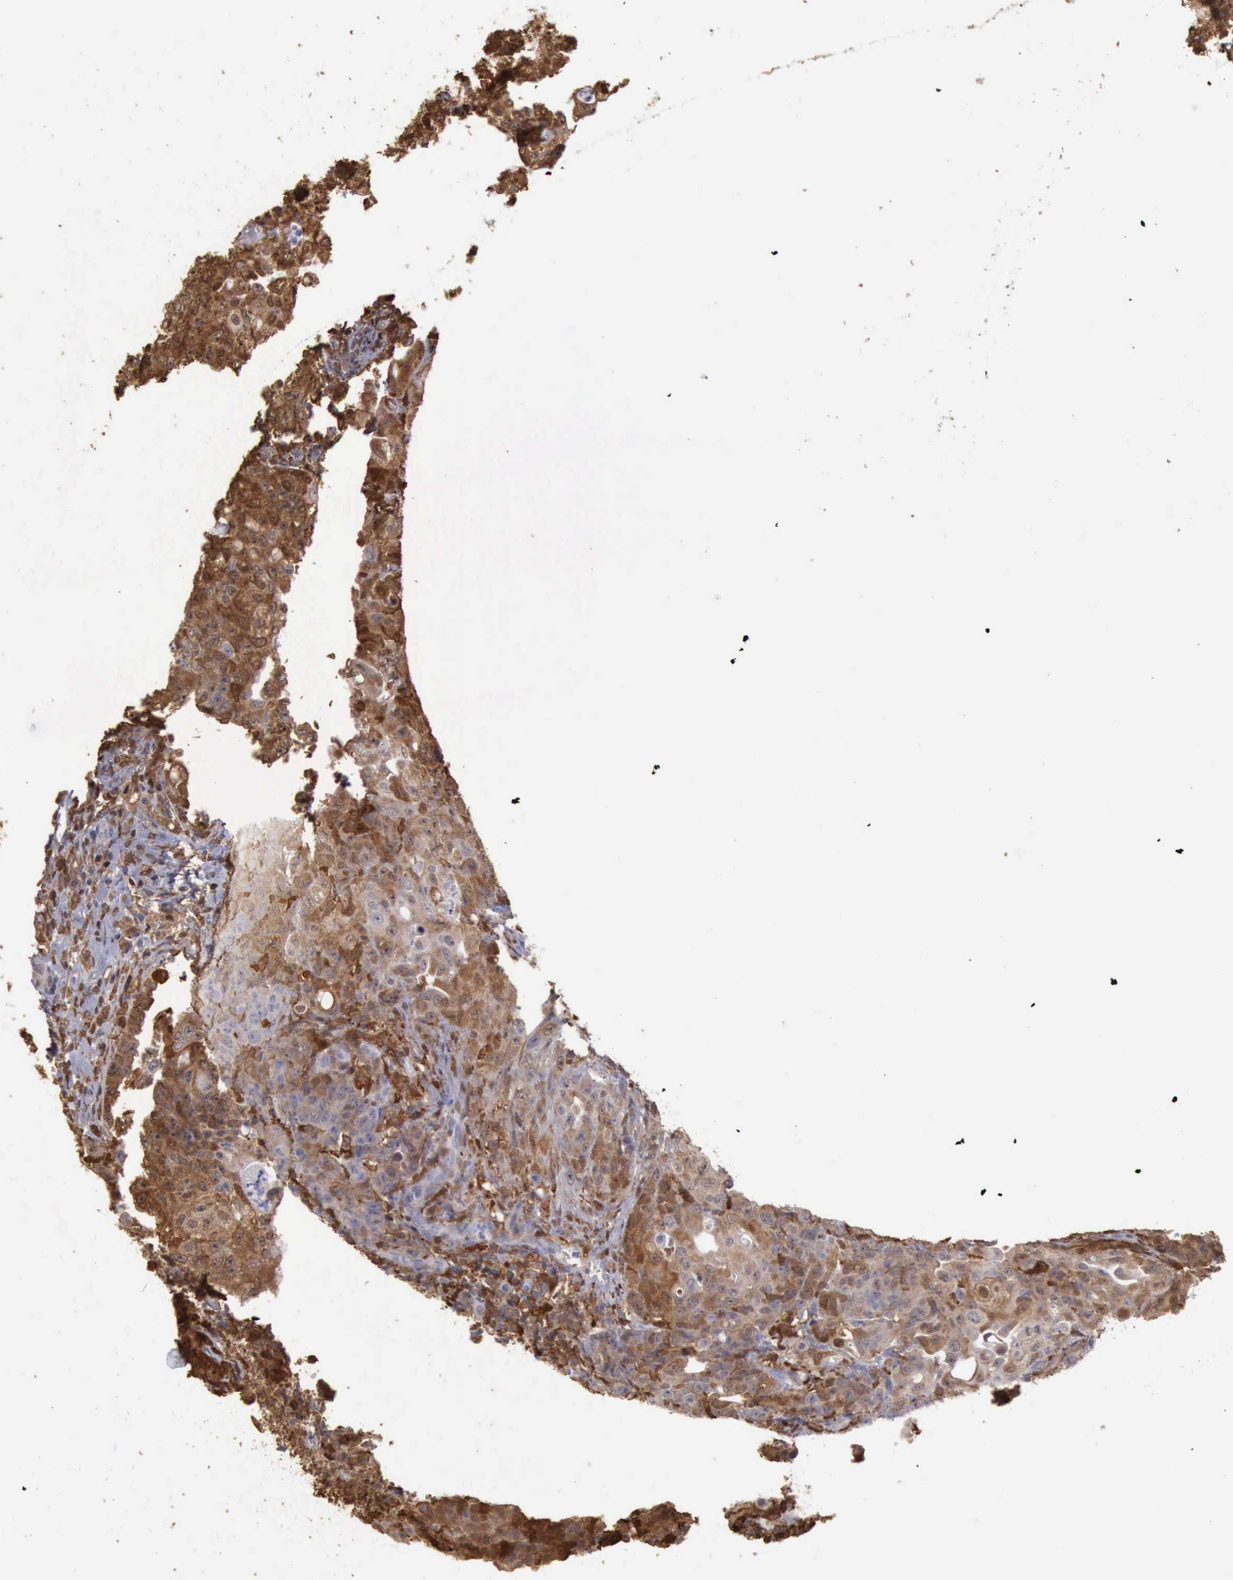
{"staining": {"intensity": "strong", "quantity": ">75%", "location": "cytoplasmic/membranous"}, "tissue": "lymph node", "cell_type": "Germinal center cells", "image_type": "normal", "snomed": [{"axis": "morphology", "description": "Normal tissue, NOS"}, {"axis": "topography", "description": "Lymph node"}], "caption": "Protein expression analysis of normal lymph node shows strong cytoplasmic/membranous staining in approximately >75% of germinal center cells.", "gene": "STAT1", "patient": {"sex": "female", "age": 42}}